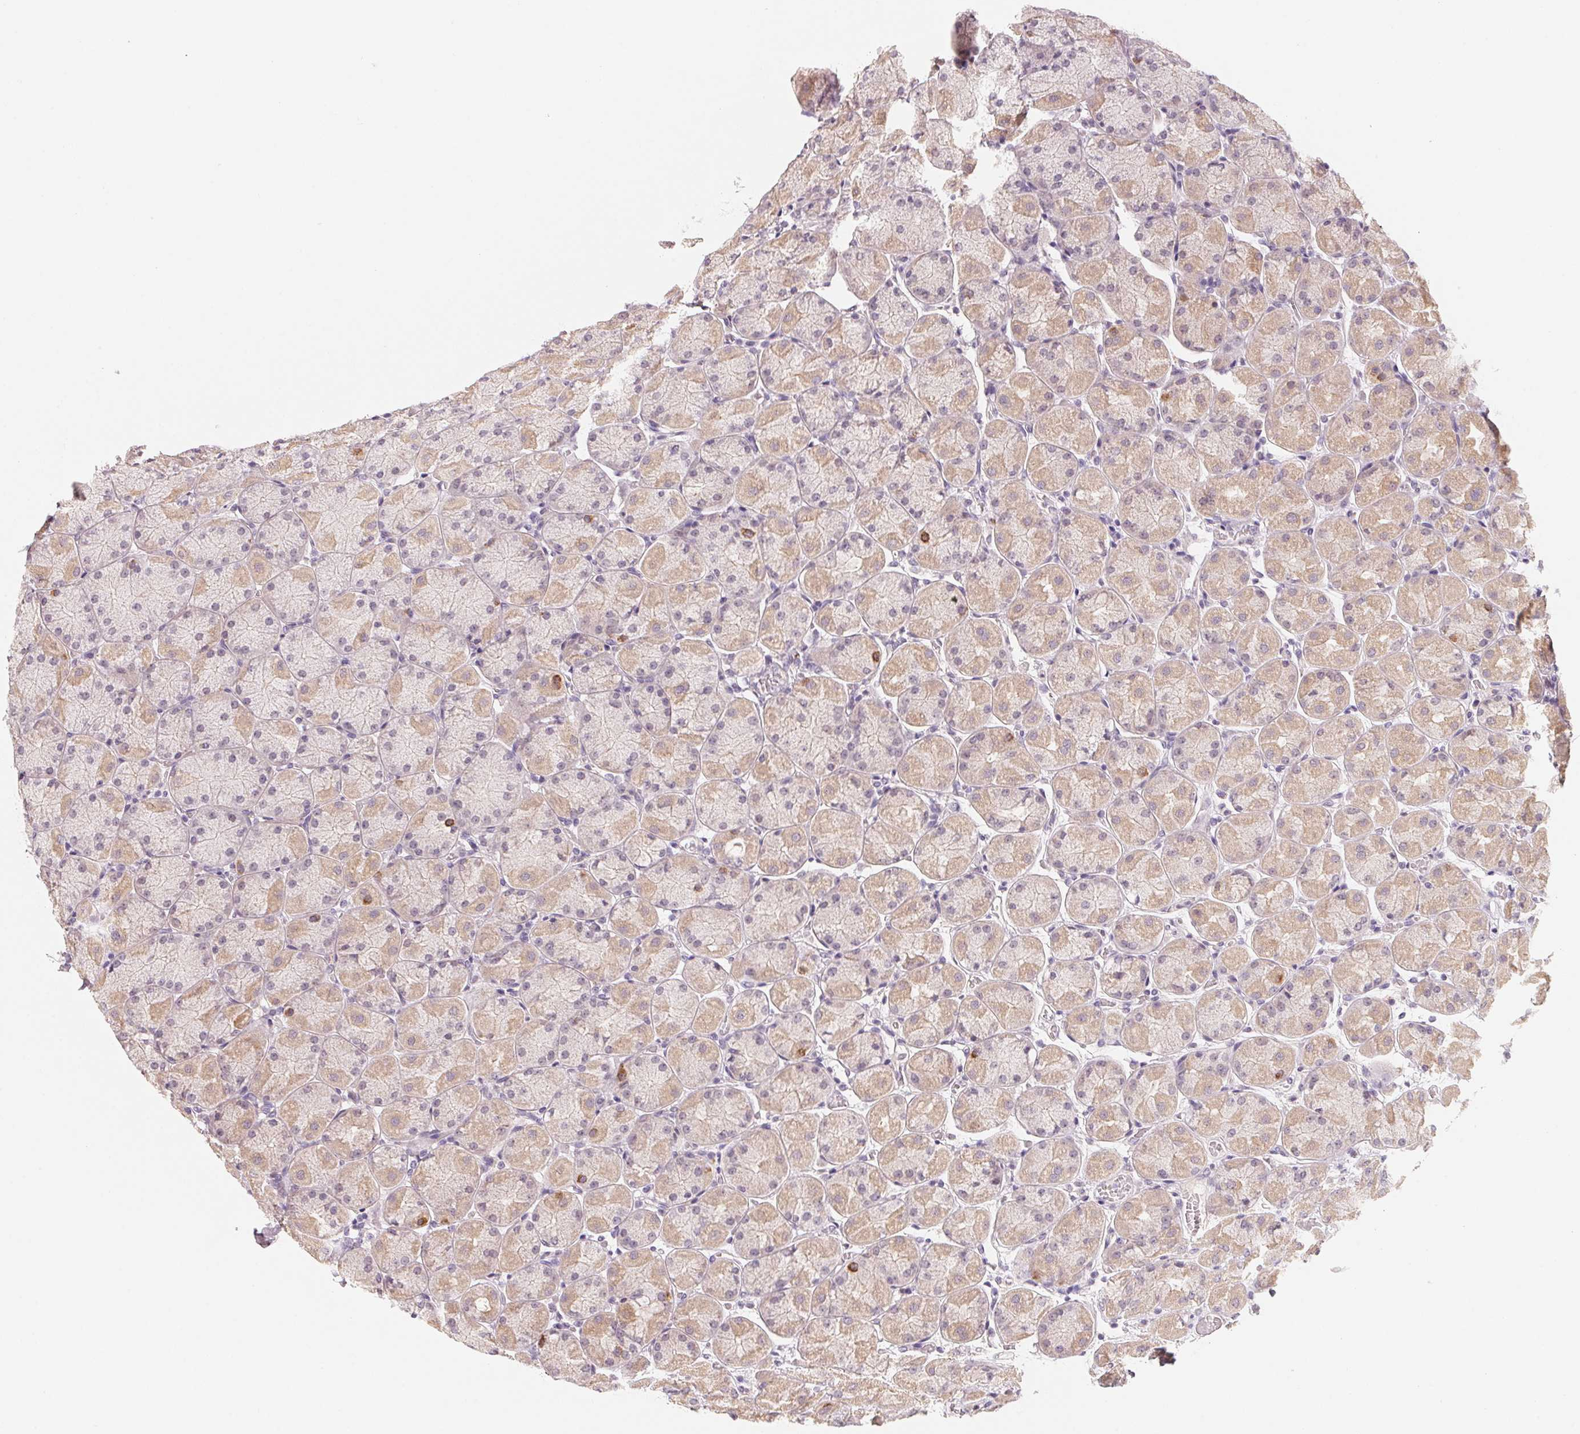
{"staining": {"intensity": "weak", "quantity": "25%-75%", "location": "cytoplasmic/membranous"}, "tissue": "stomach", "cell_type": "Glandular cells", "image_type": "normal", "snomed": [{"axis": "morphology", "description": "Normal tissue, NOS"}, {"axis": "topography", "description": "Stomach, upper"}], "caption": "The photomicrograph shows staining of unremarkable stomach, revealing weak cytoplasmic/membranous protein staining (brown color) within glandular cells. Nuclei are stained in blue.", "gene": "ANKRD31", "patient": {"sex": "female", "age": 56}}